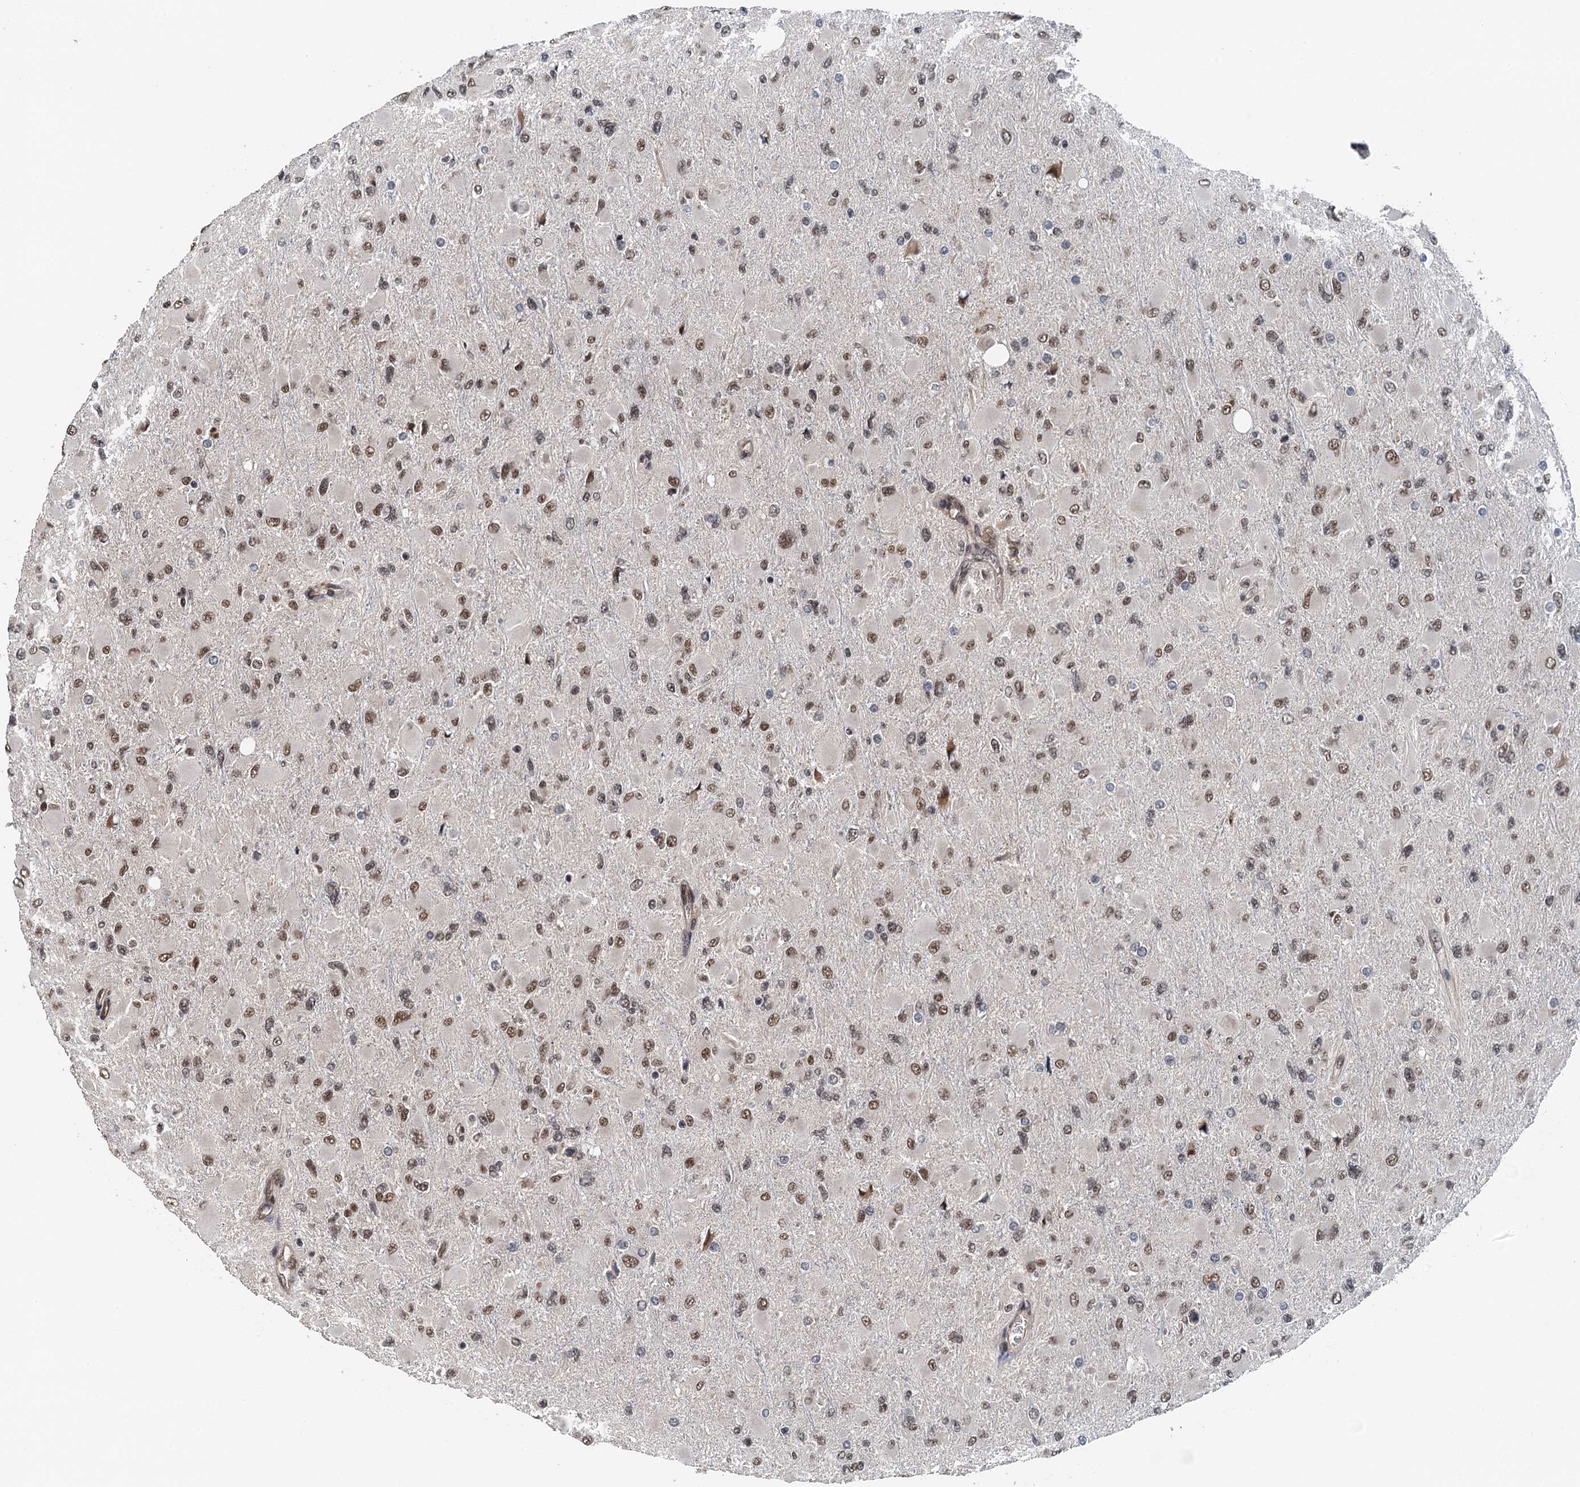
{"staining": {"intensity": "moderate", "quantity": ">75%", "location": "nuclear"}, "tissue": "glioma", "cell_type": "Tumor cells", "image_type": "cancer", "snomed": [{"axis": "morphology", "description": "Glioma, malignant, High grade"}, {"axis": "topography", "description": "Cerebral cortex"}], "caption": "A histopathology image showing moderate nuclear positivity in approximately >75% of tumor cells in malignant glioma (high-grade), as visualized by brown immunohistochemical staining.", "gene": "MTA3", "patient": {"sex": "female", "age": 36}}